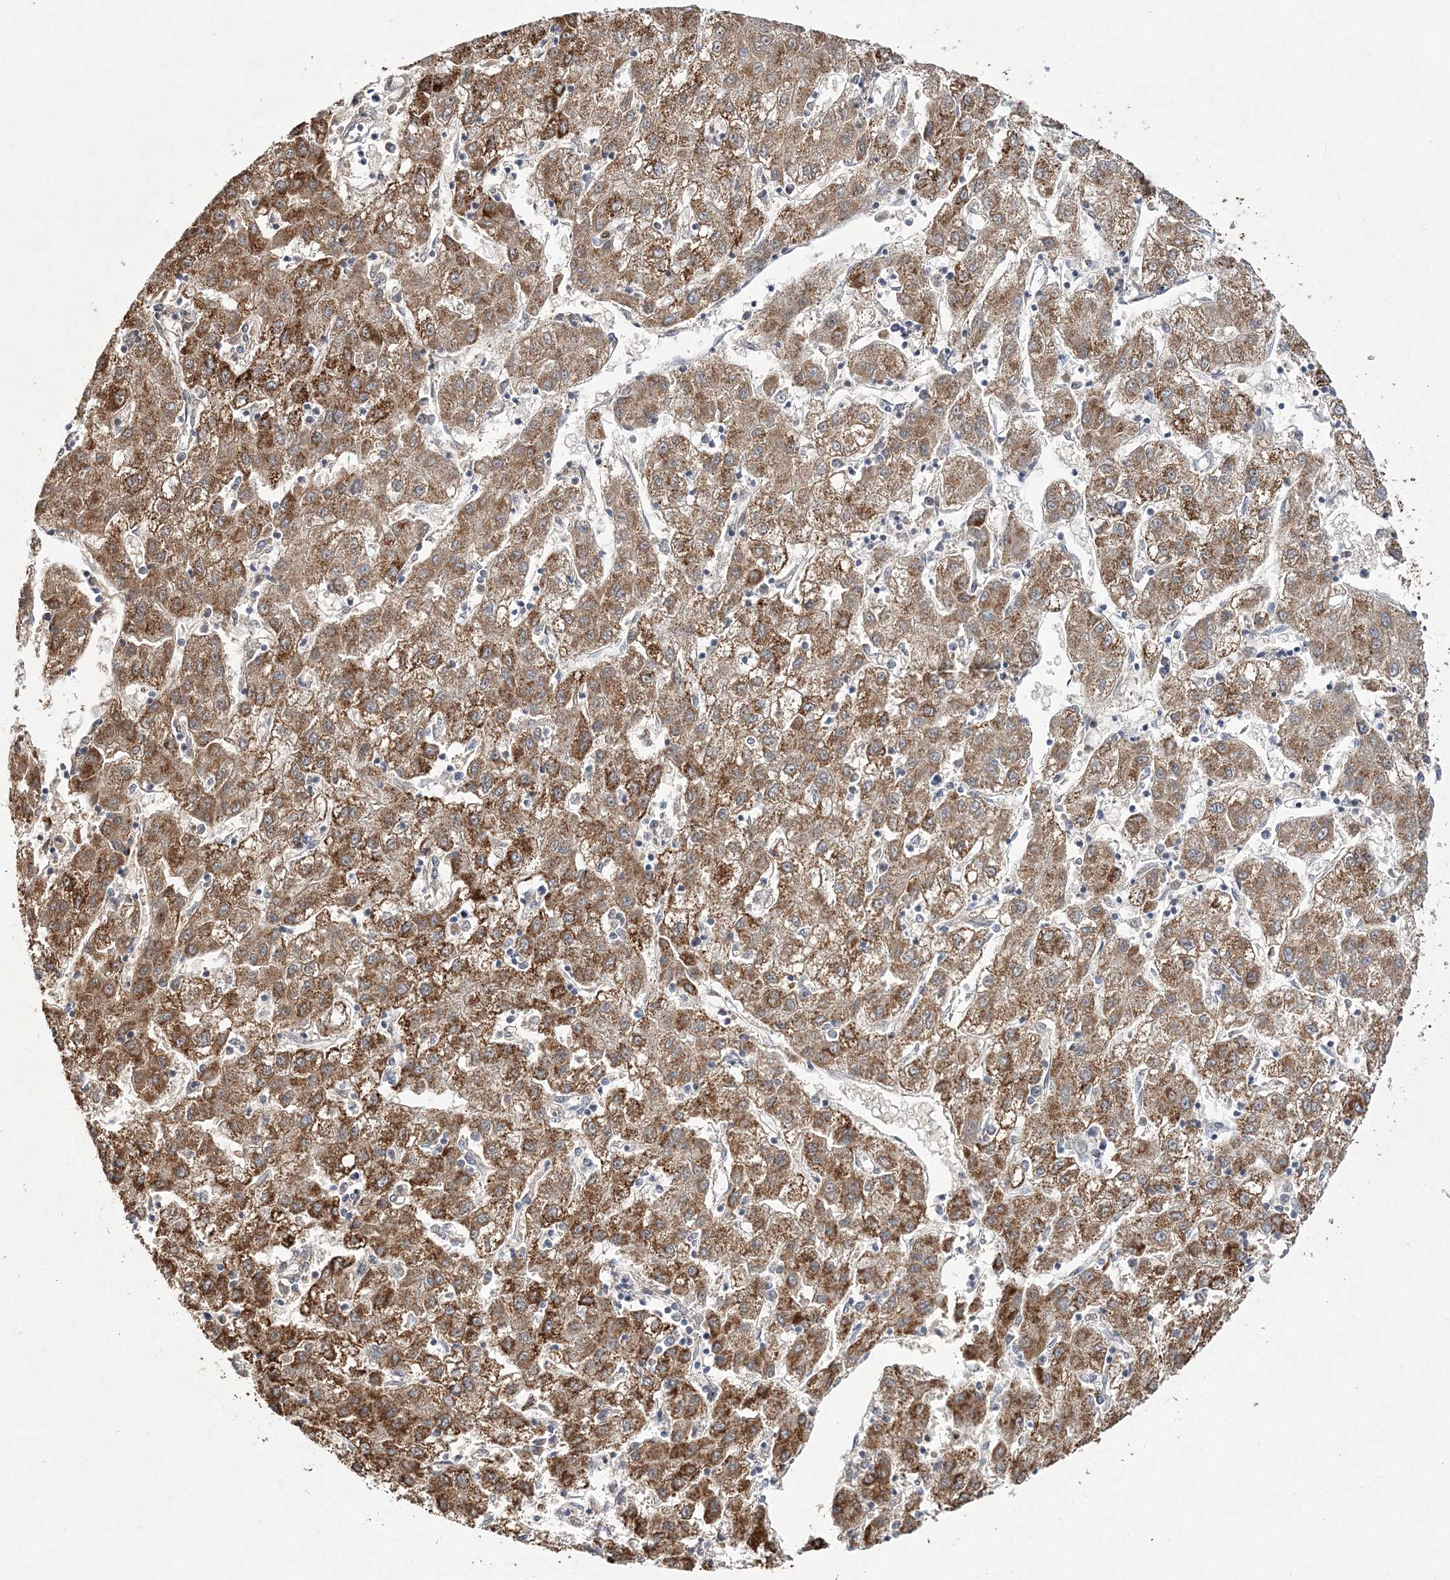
{"staining": {"intensity": "moderate", "quantity": ">75%", "location": "cytoplasmic/membranous"}, "tissue": "liver cancer", "cell_type": "Tumor cells", "image_type": "cancer", "snomed": [{"axis": "morphology", "description": "Carcinoma, Hepatocellular, NOS"}, {"axis": "topography", "description": "Liver"}], "caption": "Moderate cytoplasmic/membranous protein positivity is identified in approximately >75% of tumor cells in liver cancer (hepatocellular carcinoma). (IHC, brightfield microscopy, high magnification).", "gene": "ANO1", "patient": {"sex": "male", "age": 72}}